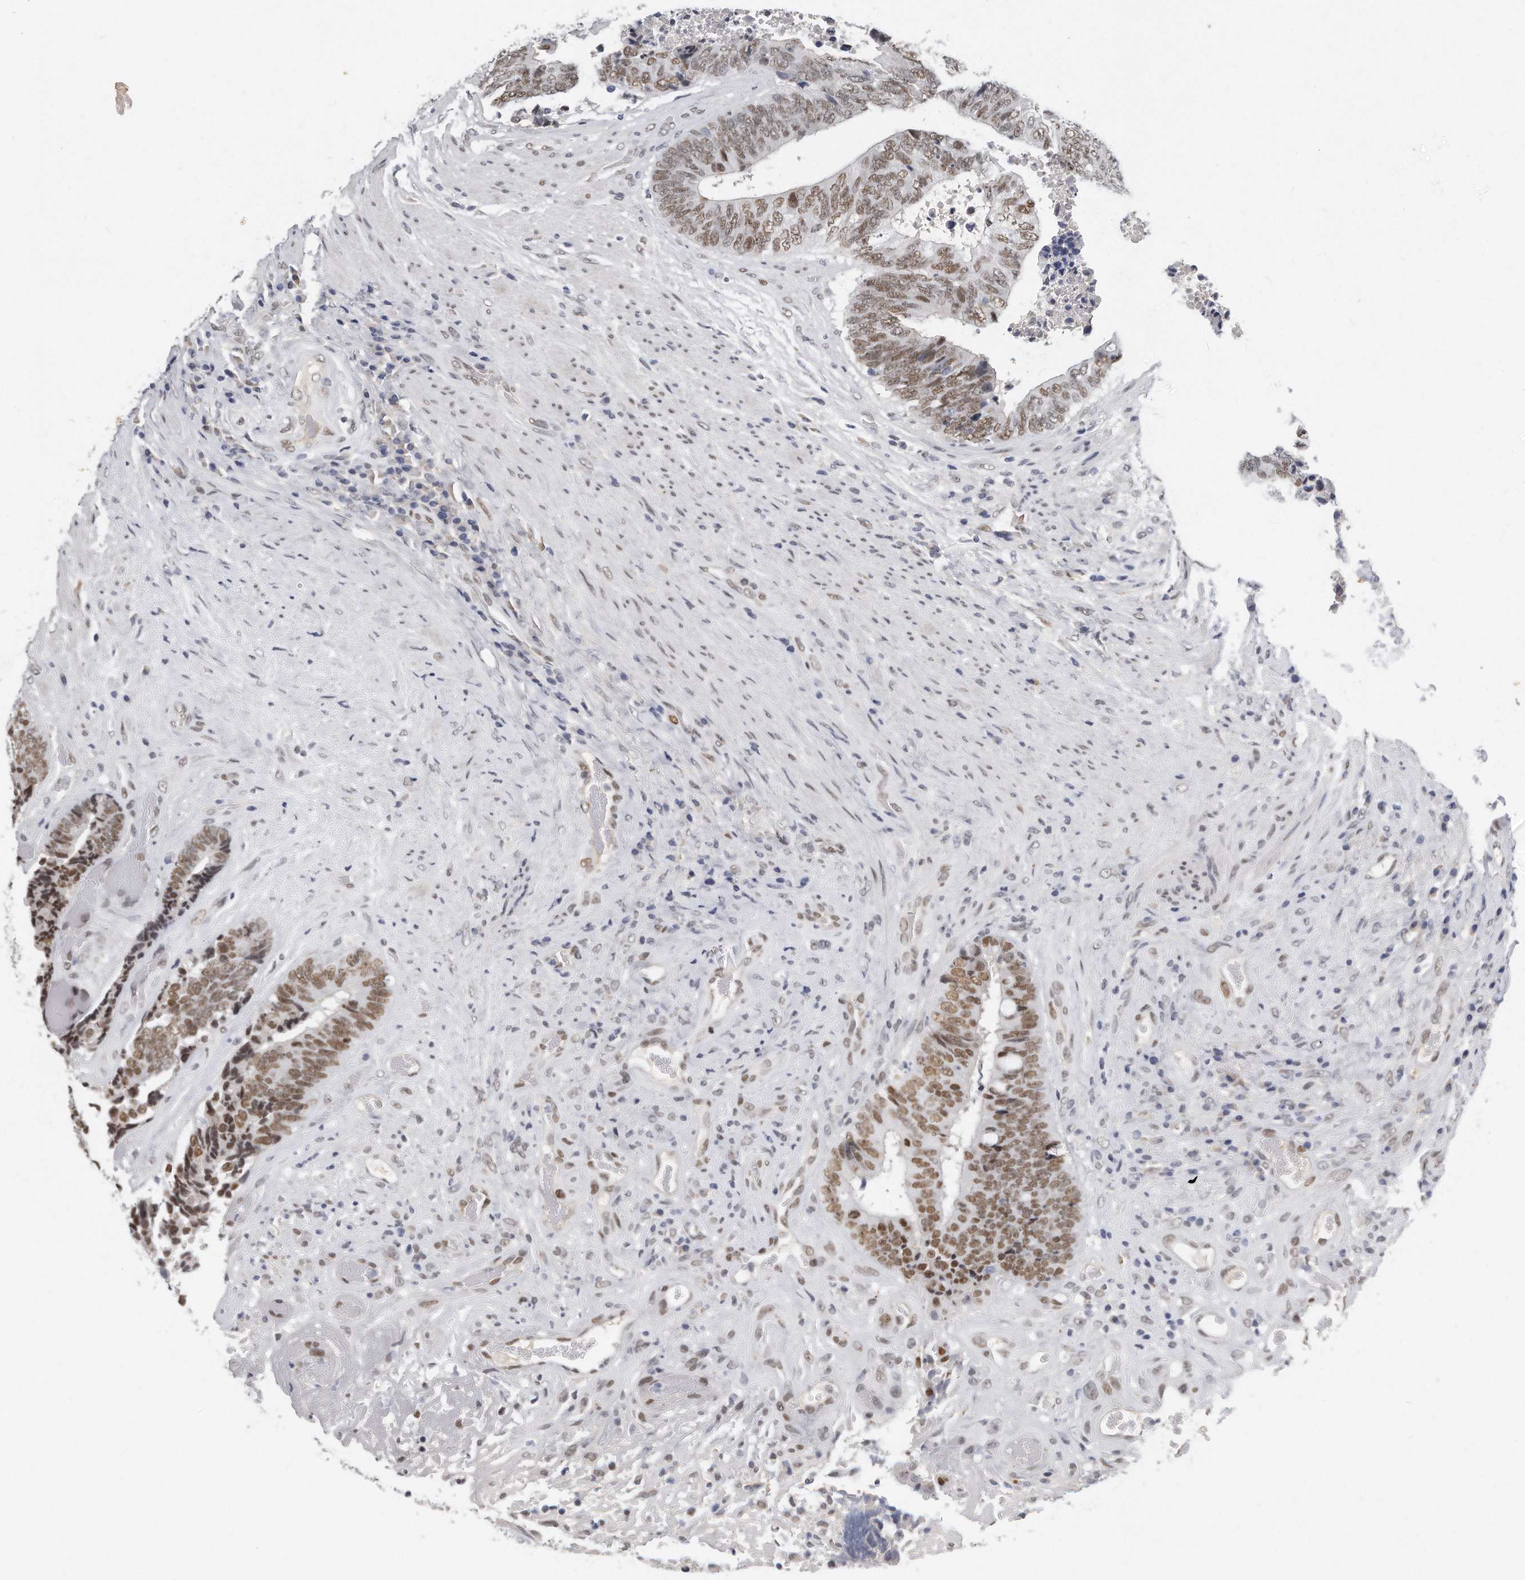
{"staining": {"intensity": "moderate", "quantity": ">75%", "location": "nuclear"}, "tissue": "colorectal cancer", "cell_type": "Tumor cells", "image_type": "cancer", "snomed": [{"axis": "morphology", "description": "Adenocarcinoma, NOS"}, {"axis": "topography", "description": "Rectum"}], "caption": "Colorectal cancer stained for a protein (brown) reveals moderate nuclear positive expression in approximately >75% of tumor cells.", "gene": "CTBP2", "patient": {"sex": "male", "age": 72}}